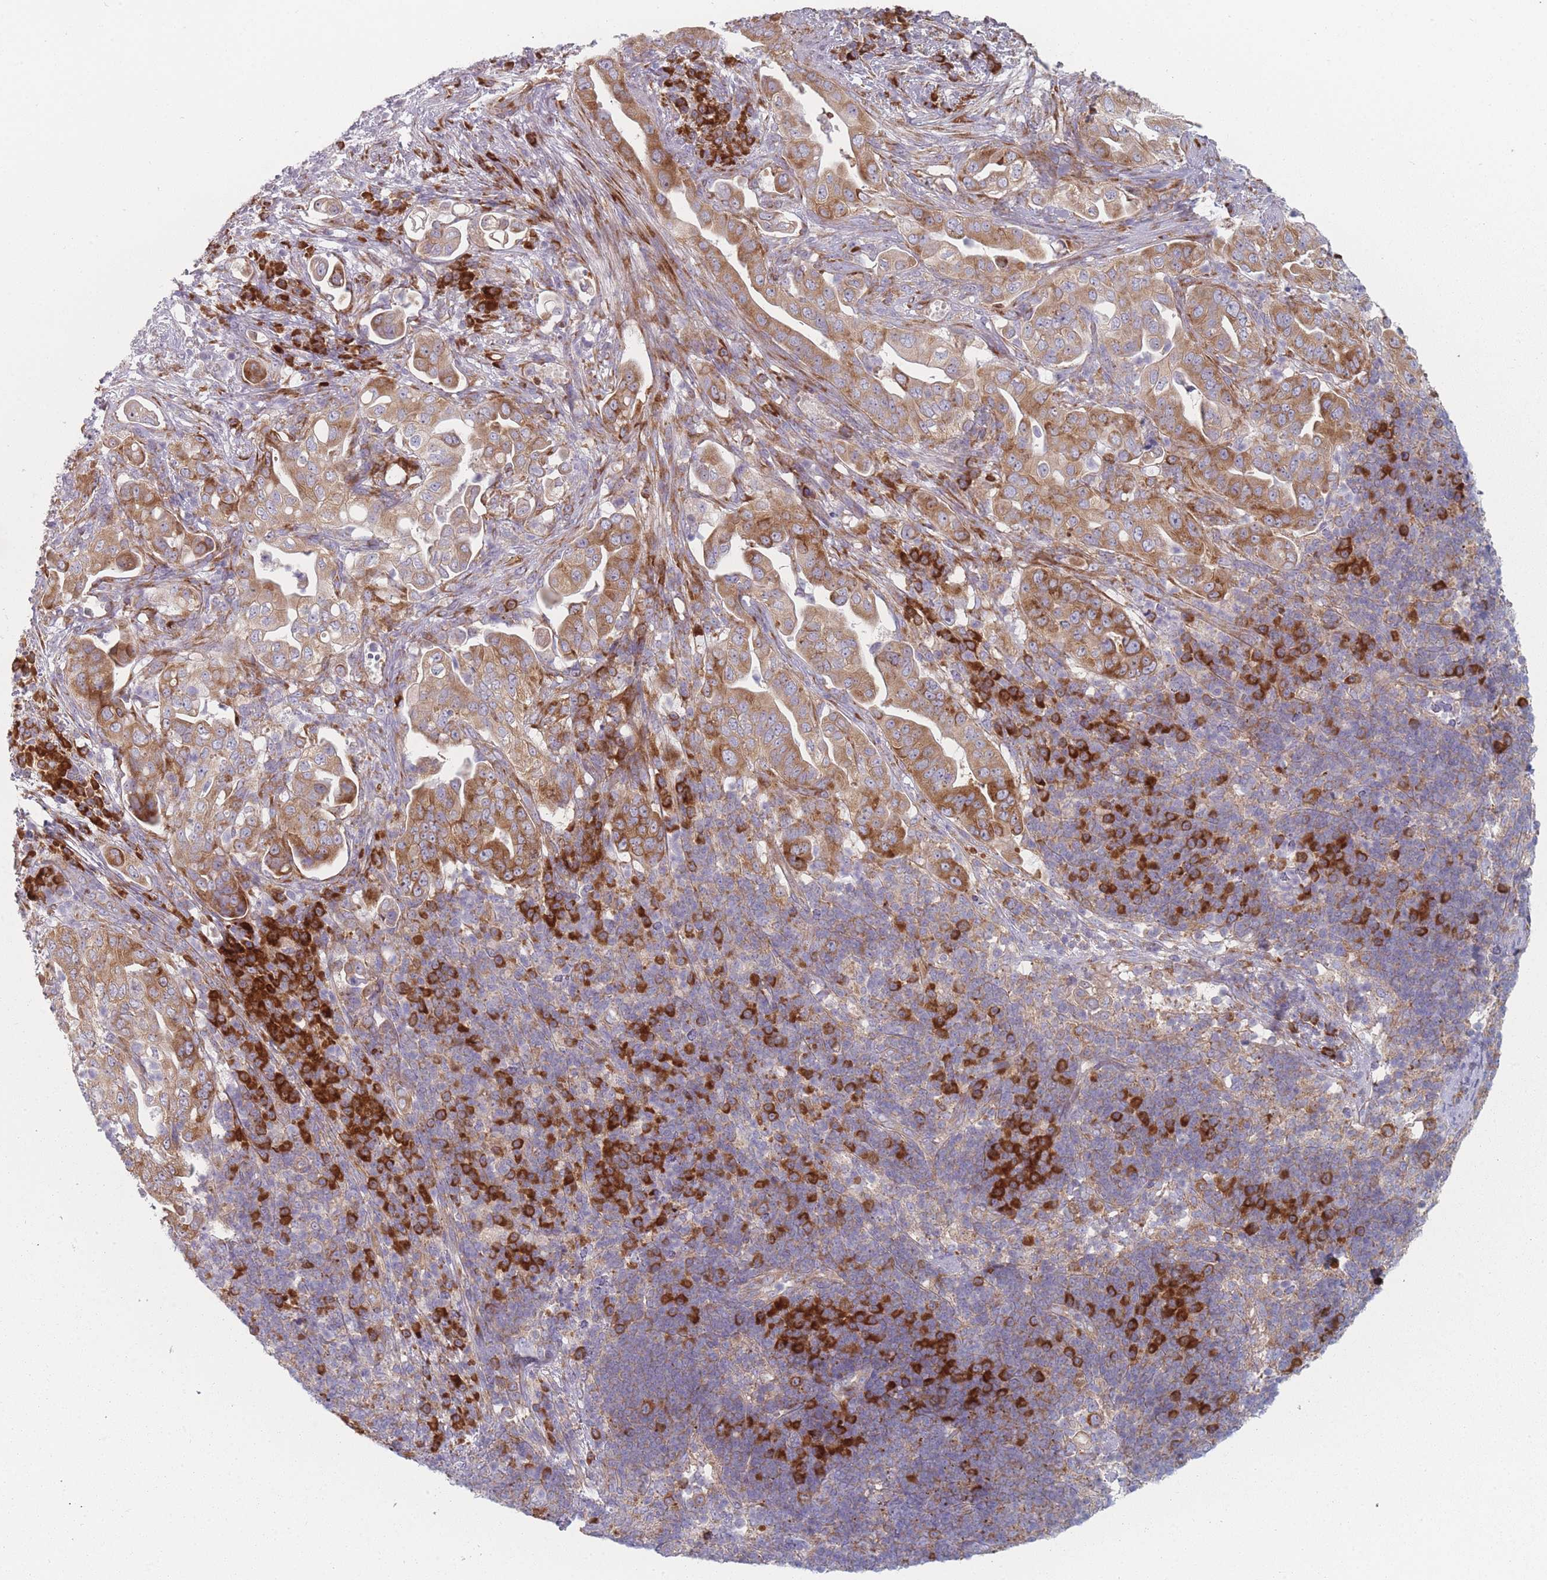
{"staining": {"intensity": "moderate", "quantity": ">75%", "location": "cytoplasmic/membranous"}, "tissue": "pancreatic cancer", "cell_type": "Tumor cells", "image_type": "cancer", "snomed": [{"axis": "morphology", "description": "Adenocarcinoma, NOS"}, {"axis": "topography", "description": "Pancreas"}], "caption": "Protein staining of pancreatic adenocarcinoma tissue demonstrates moderate cytoplasmic/membranous expression in approximately >75% of tumor cells.", "gene": "CACNG5", "patient": {"sex": "female", "age": 63}}